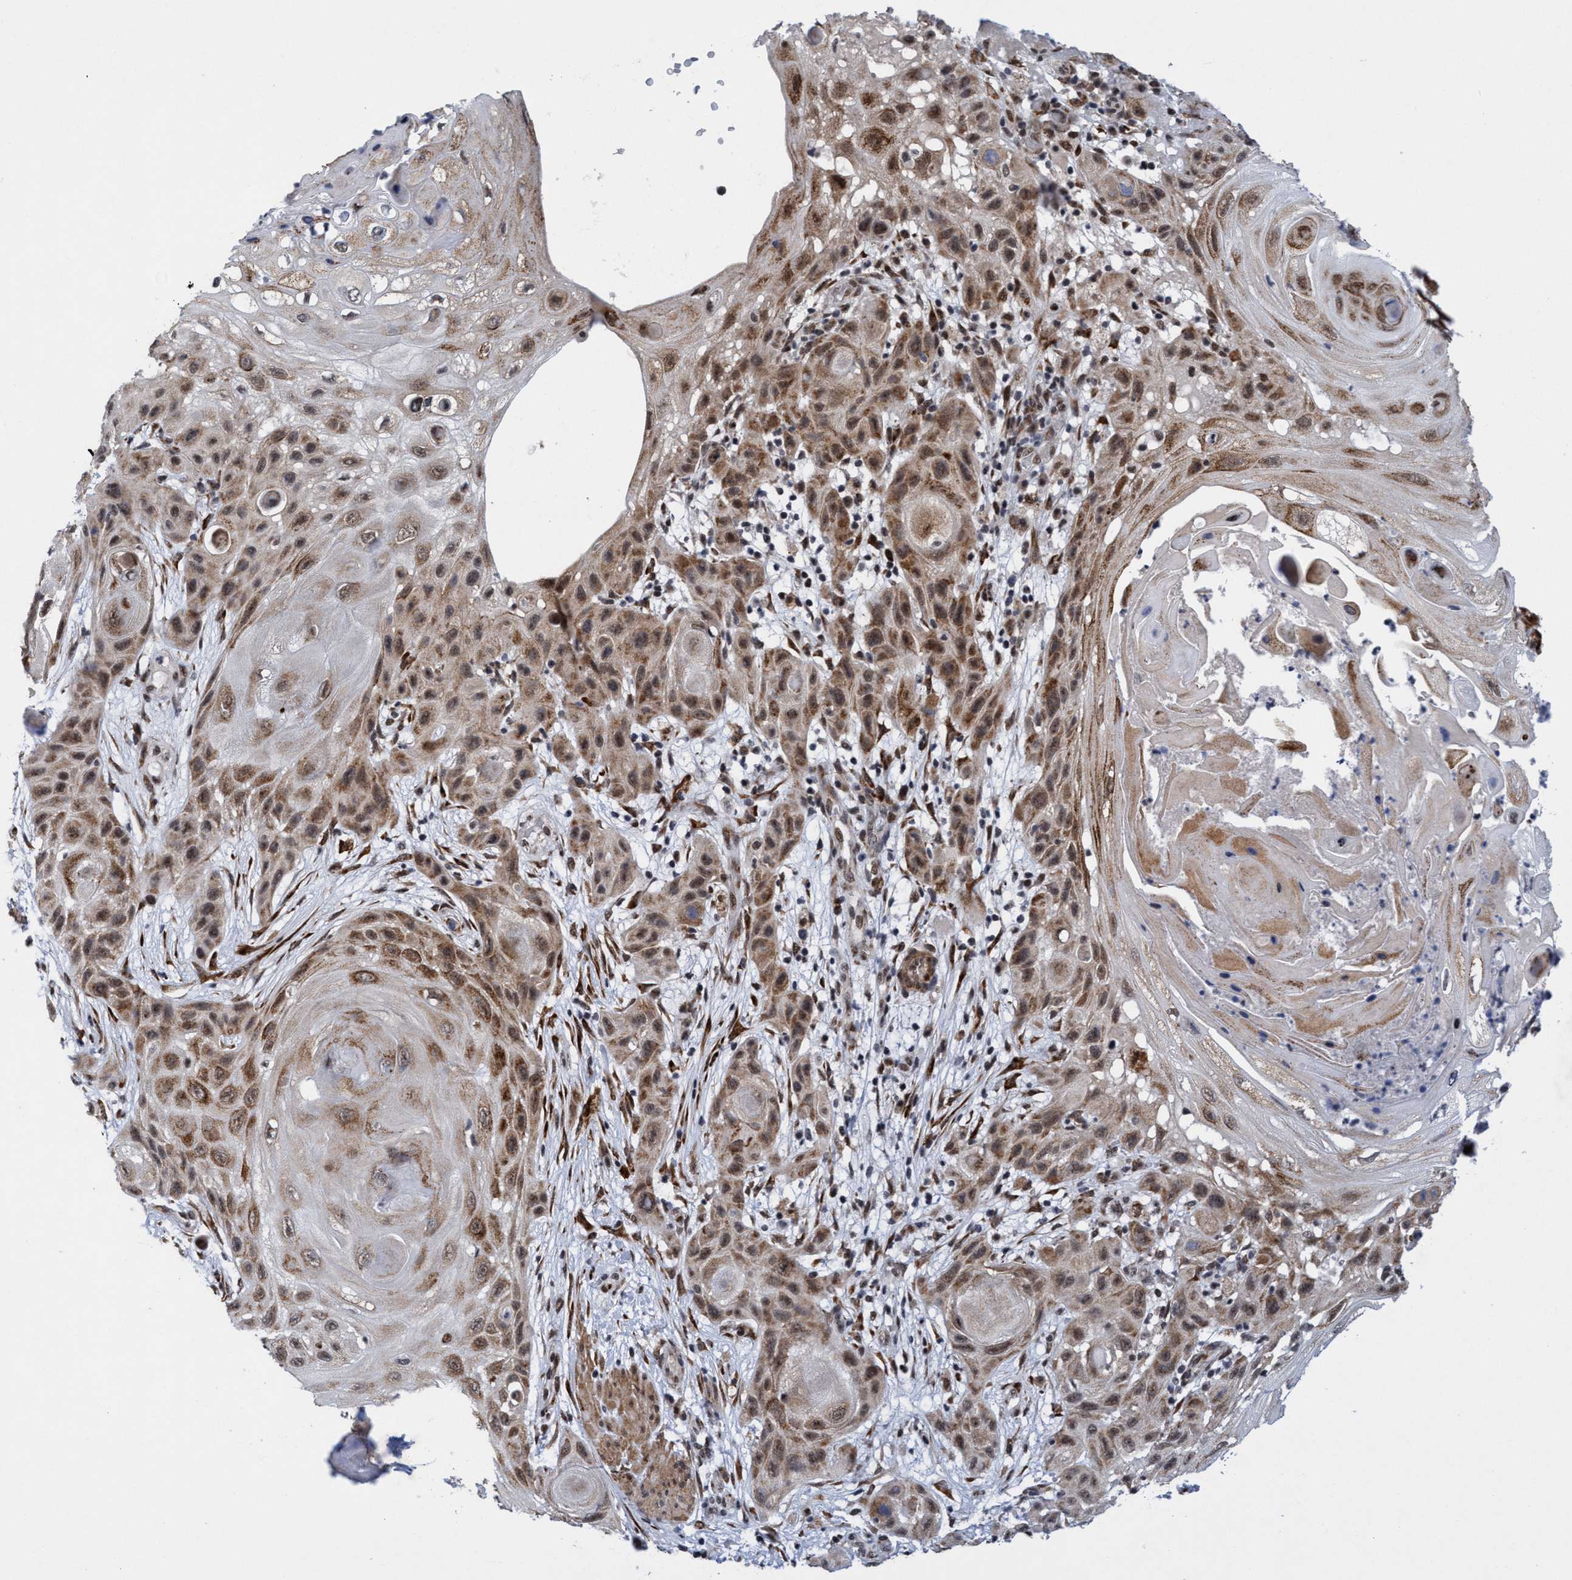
{"staining": {"intensity": "moderate", "quantity": ">75%", "location": "cytoplasmic/membranous,nuclear"}, "tissue": "skin cancer", "cell_type": "Tumor cells", "image_type": "cancer", "snomed": [{"axis": "morphology", "description": "Squamous cell carcinoma, NOS"}, {"axis": "topography", "description": "Skin"}], "caption": "This histopathology image exhibits immunohistochemistry staining of skin cancer, with medium moderate cytoplasmic/membranous and nuclear staining in about >75% of tumor cells.", "gene": "GLT6D1", "patient": {"sex": "female", "age": 96}}